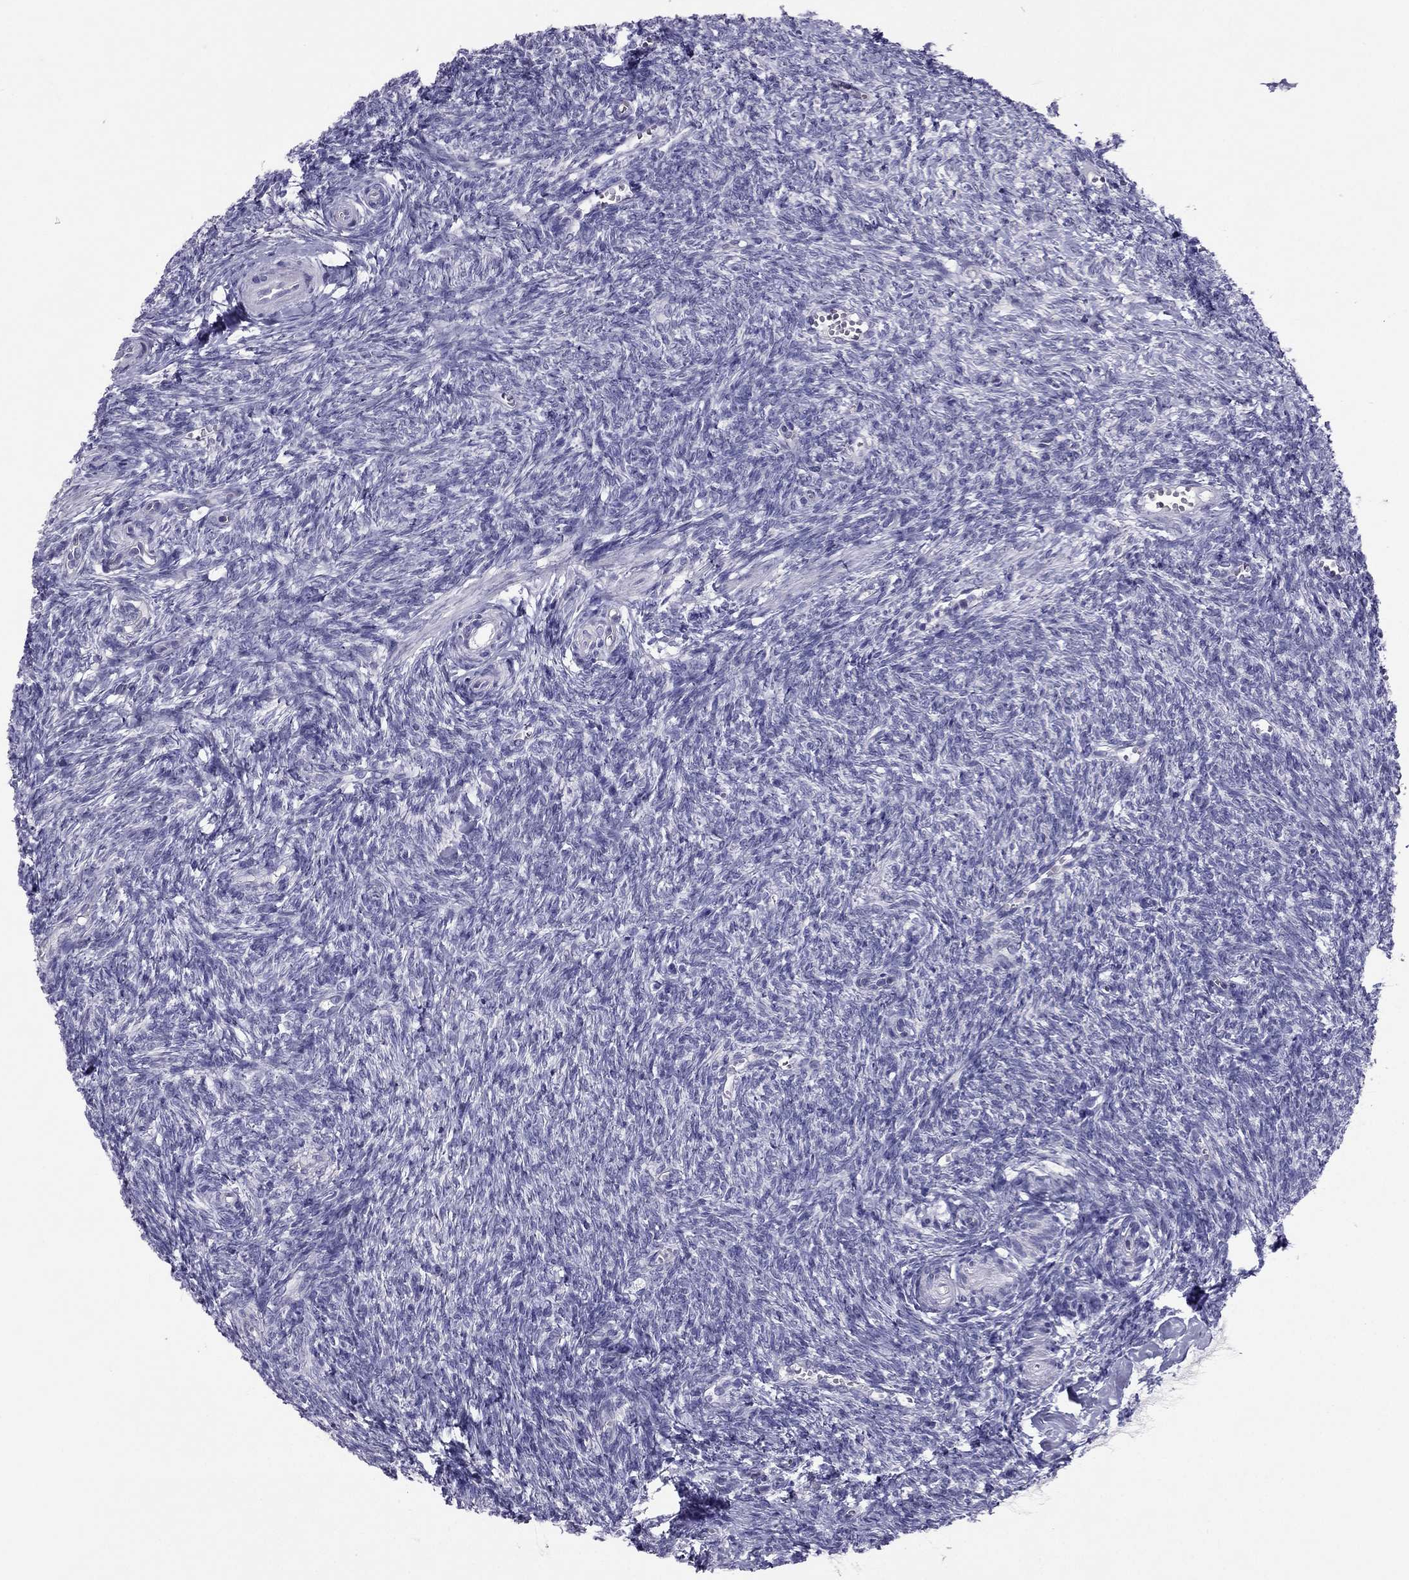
{"staining": {"intensity": "negative", "quantity": "none", "location": "none"}, "tissue": "ovary", "cell_type": "Follicle cells", "image_type": "normal", "snomed": [{"axis": "morphology", "description": "Normal tissue, NOS"}, {"axis": "topography", "description": "Ovary"}], "caption": "The immunohistochemistry image has no significant expression in follicle cells of ovary.", "gene": "PDE6A", "patient": {"sex": "female", "age": 43}}